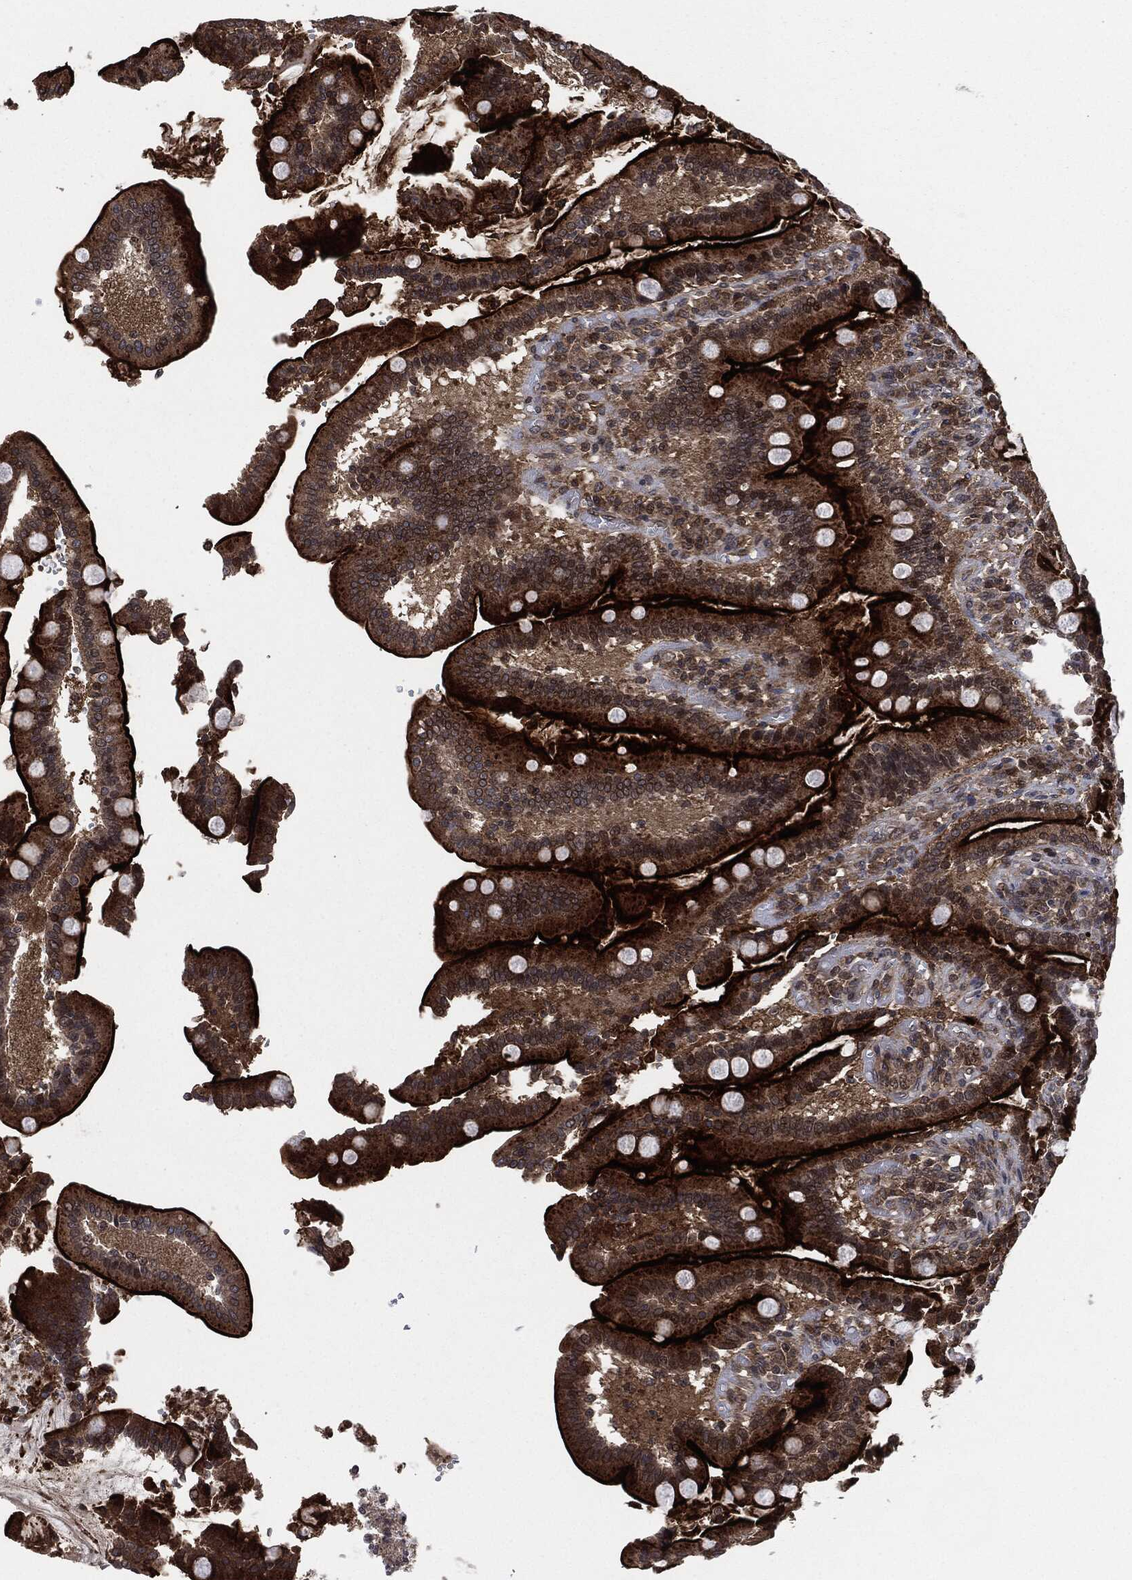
{"staining": {"intensity": "strong", "quantity": ">75%", "location": "cytoplasmic/membranous"}, "tissue": "duodenum", "cell_type": "Glandular cells", "image_type": "normal", "snomed": [{"axis": "morphology", "description": "Normal tissue, NOS"}, {"axis": "topography", "description": "Duodenum"}], "caption": "This photomicrograph displays IHC staining of unremarkable duodenum, with high strong cytoplasmic/membranous staining in approximately >75% of glandular cells.", "gene": "HRAS", "patient": {"sex": "female", "age": 62}}